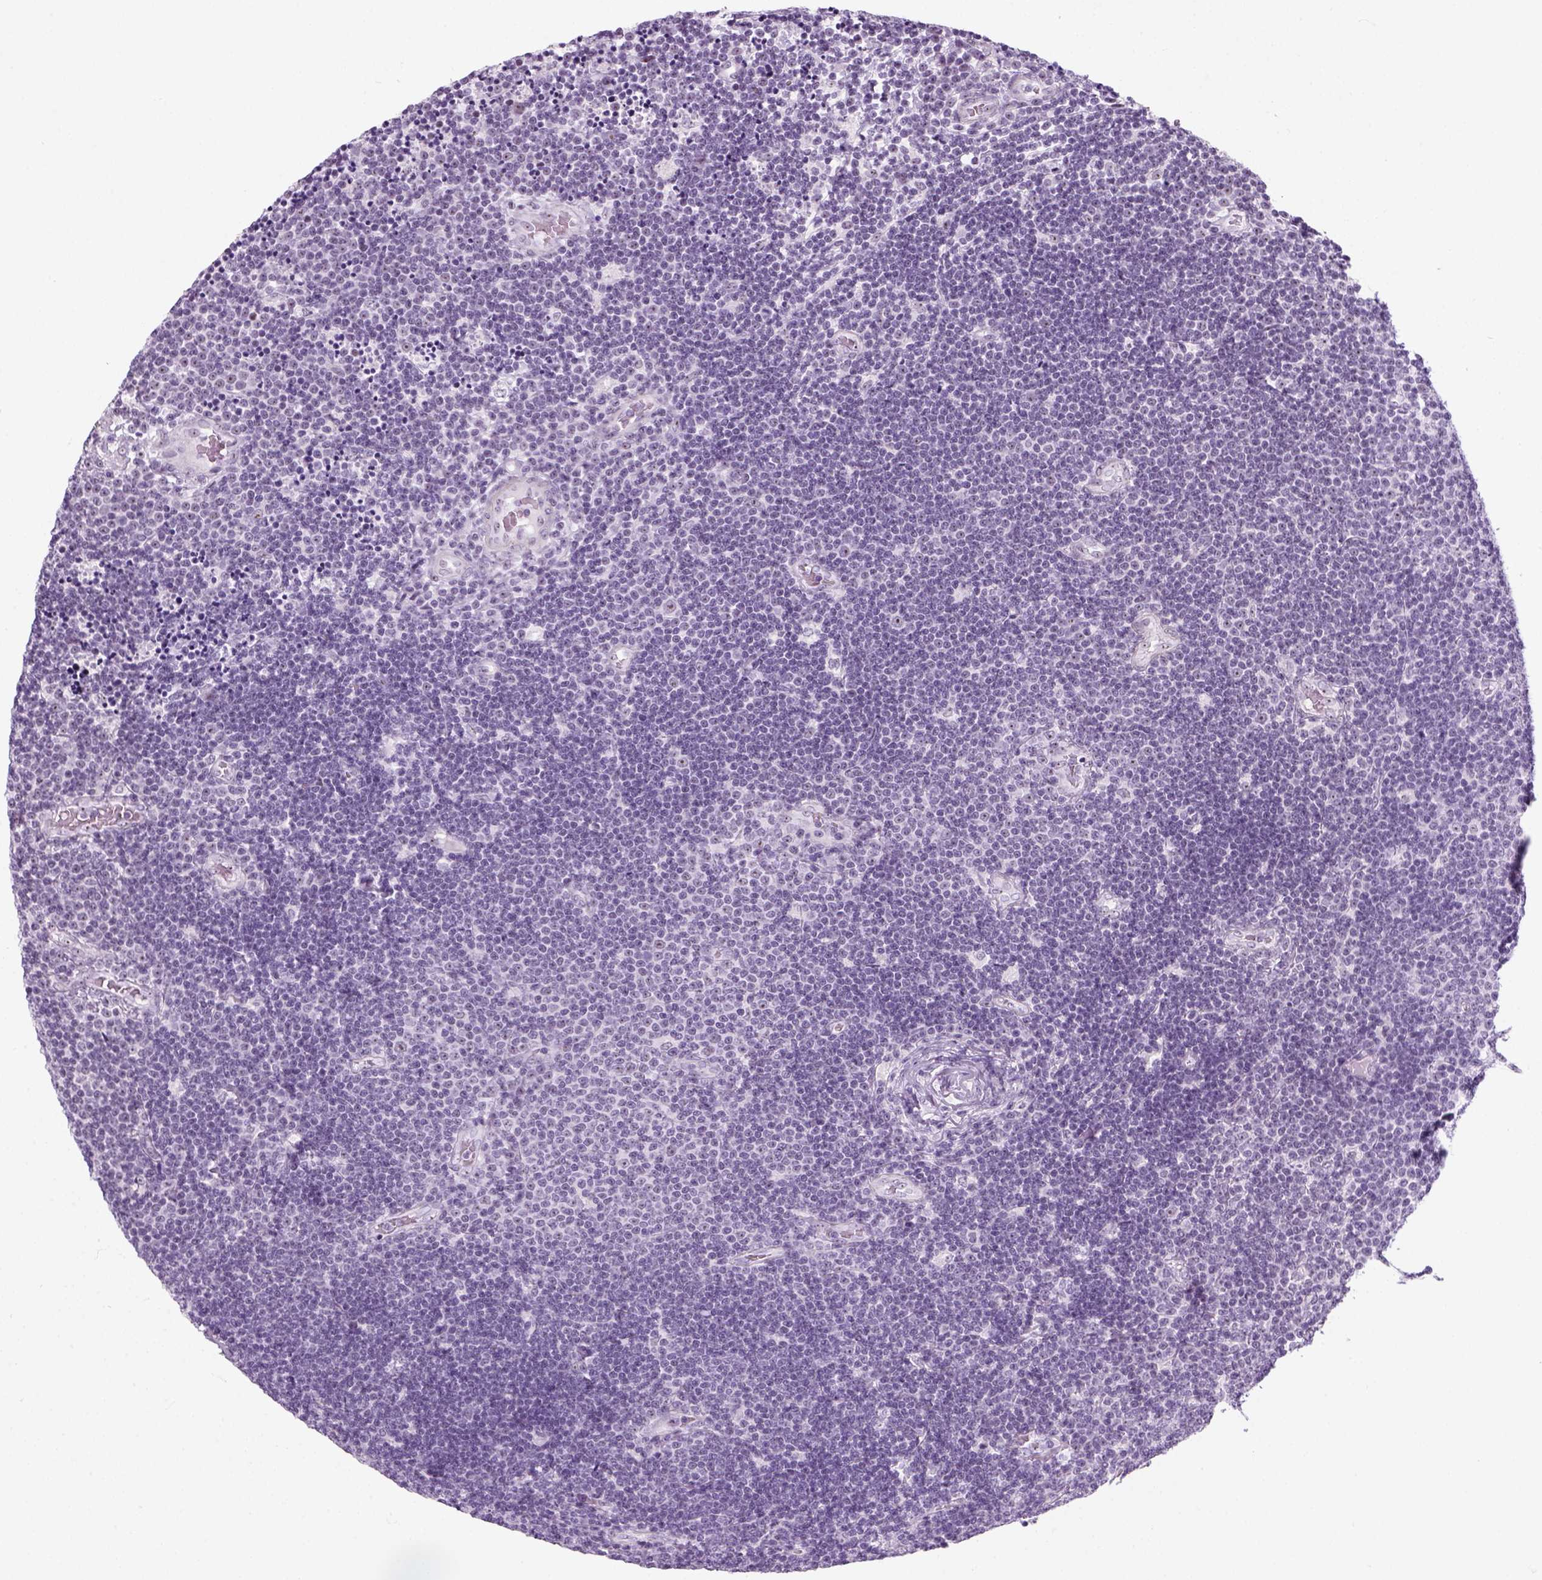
{"staining": {"intensity": "negative", "quantity": "none", "location": "none"}, "tissue": "lymphoma", "cell_type": "Tumor cells", "image_type": "cancer", "snomed": [{"axis": "morphology", "description": "Malignant lymphoma, non-Hodgkin's type, Low grade"}, {"axis": "topography", "description": "Brain"}], "caption": "This is an IHC histopathology image of human low-grade malignant lymphoma, non-Hodgkin's type. There is no positivity in tumor cells.", "gene": "ZNF865", "patient": {"sex": "female", "age": 66}}